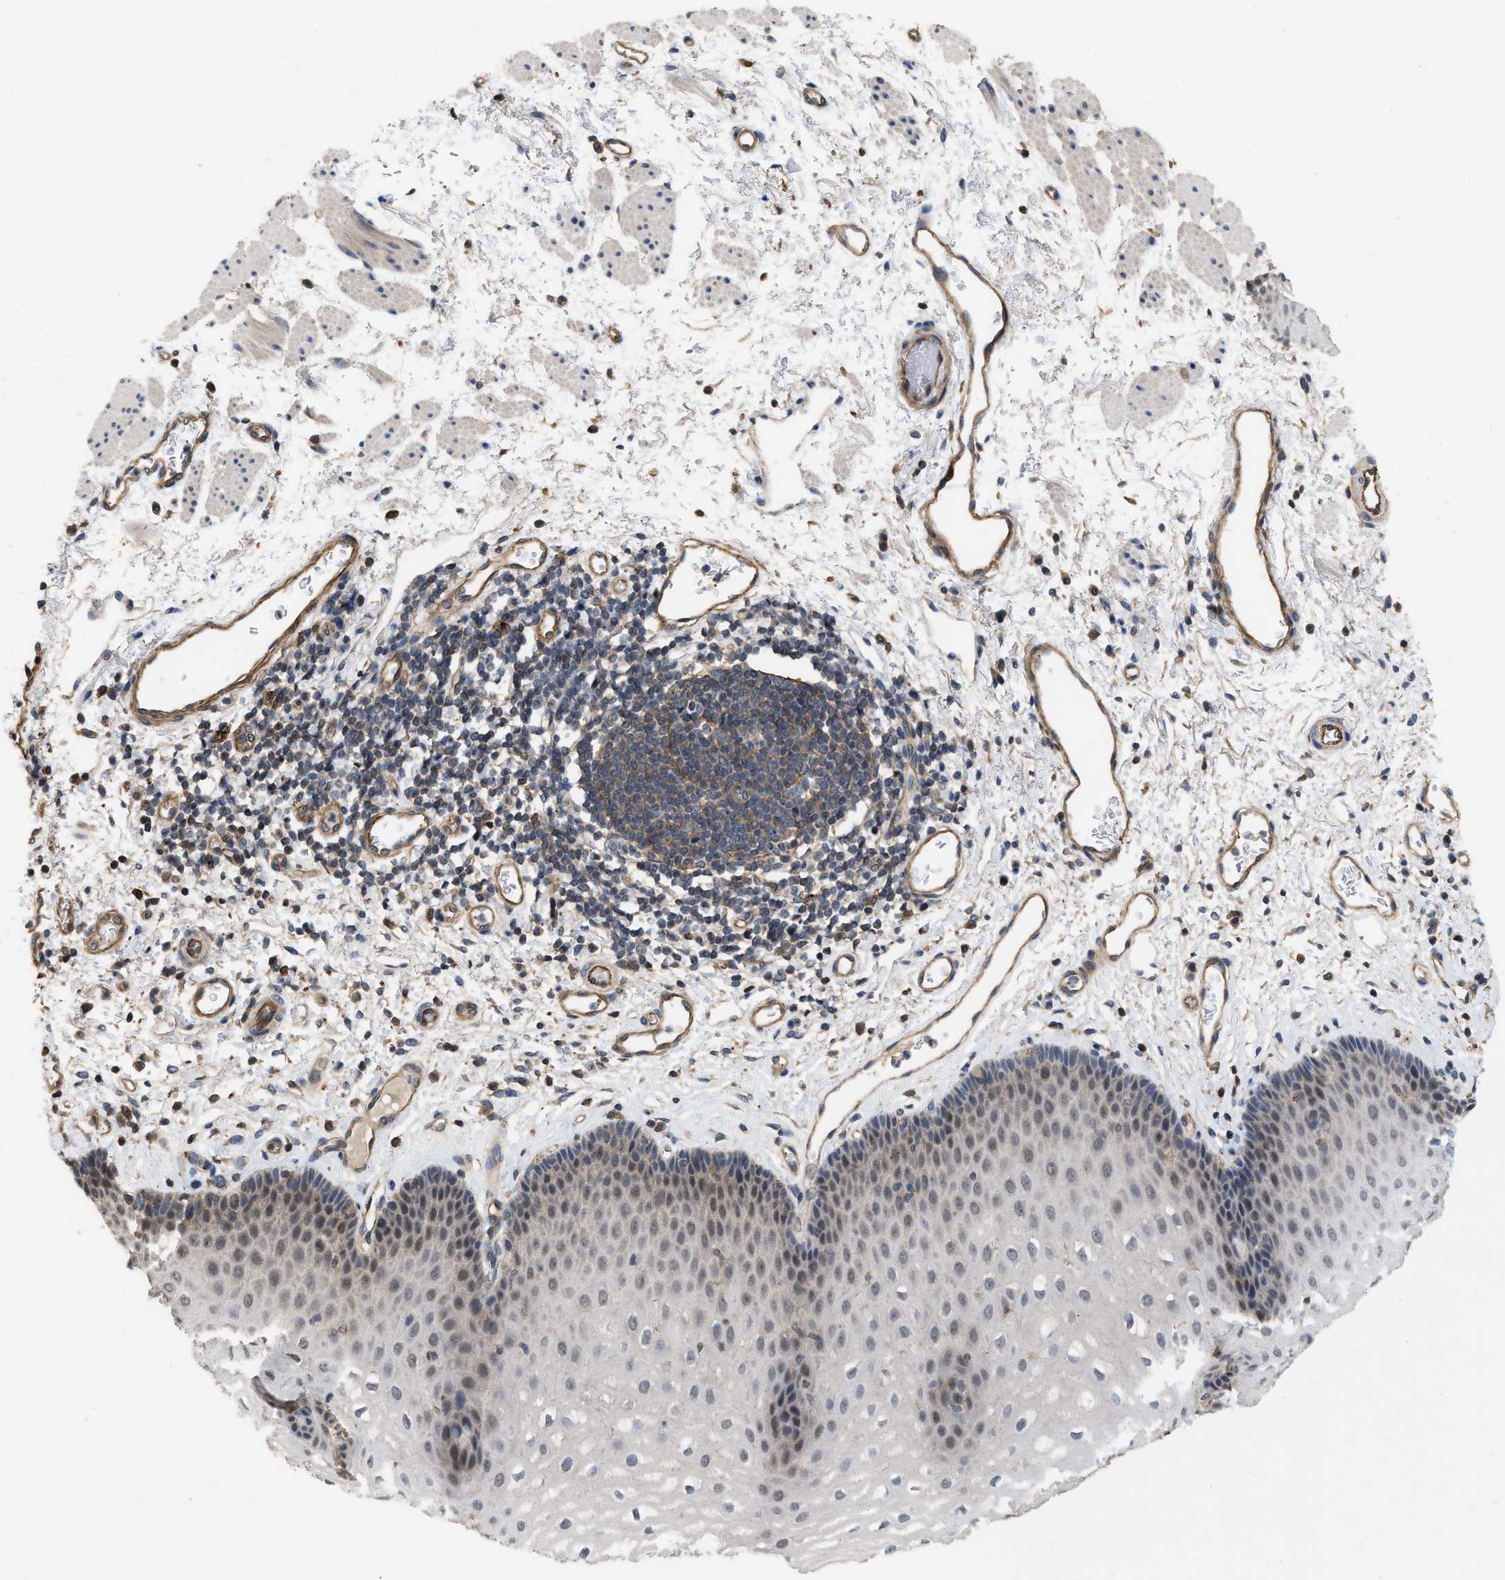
{"staining": {"intensity": "weak", "quantity": "25%-75%", "location": "nuclear"}, "tissue": "esophagus", "cell_type": "Squamous epithelial cells", "image_type": "normal", "snomed": [{"axis": "morphology", "description": "Normal tissue, NOS"}, {"axis": "topography", "description": "Esophagus"}], "caption": "Protein positivity by IHC shows weak nuclear expression in about 25%-75% of squamous epithelial cells in unremarkable esophagus. (DAB IHC, brown staining for protein, blue staining for nuclei).", "gene": "NAPEPLD", "patient": {"sex": "male", "age": 54}}